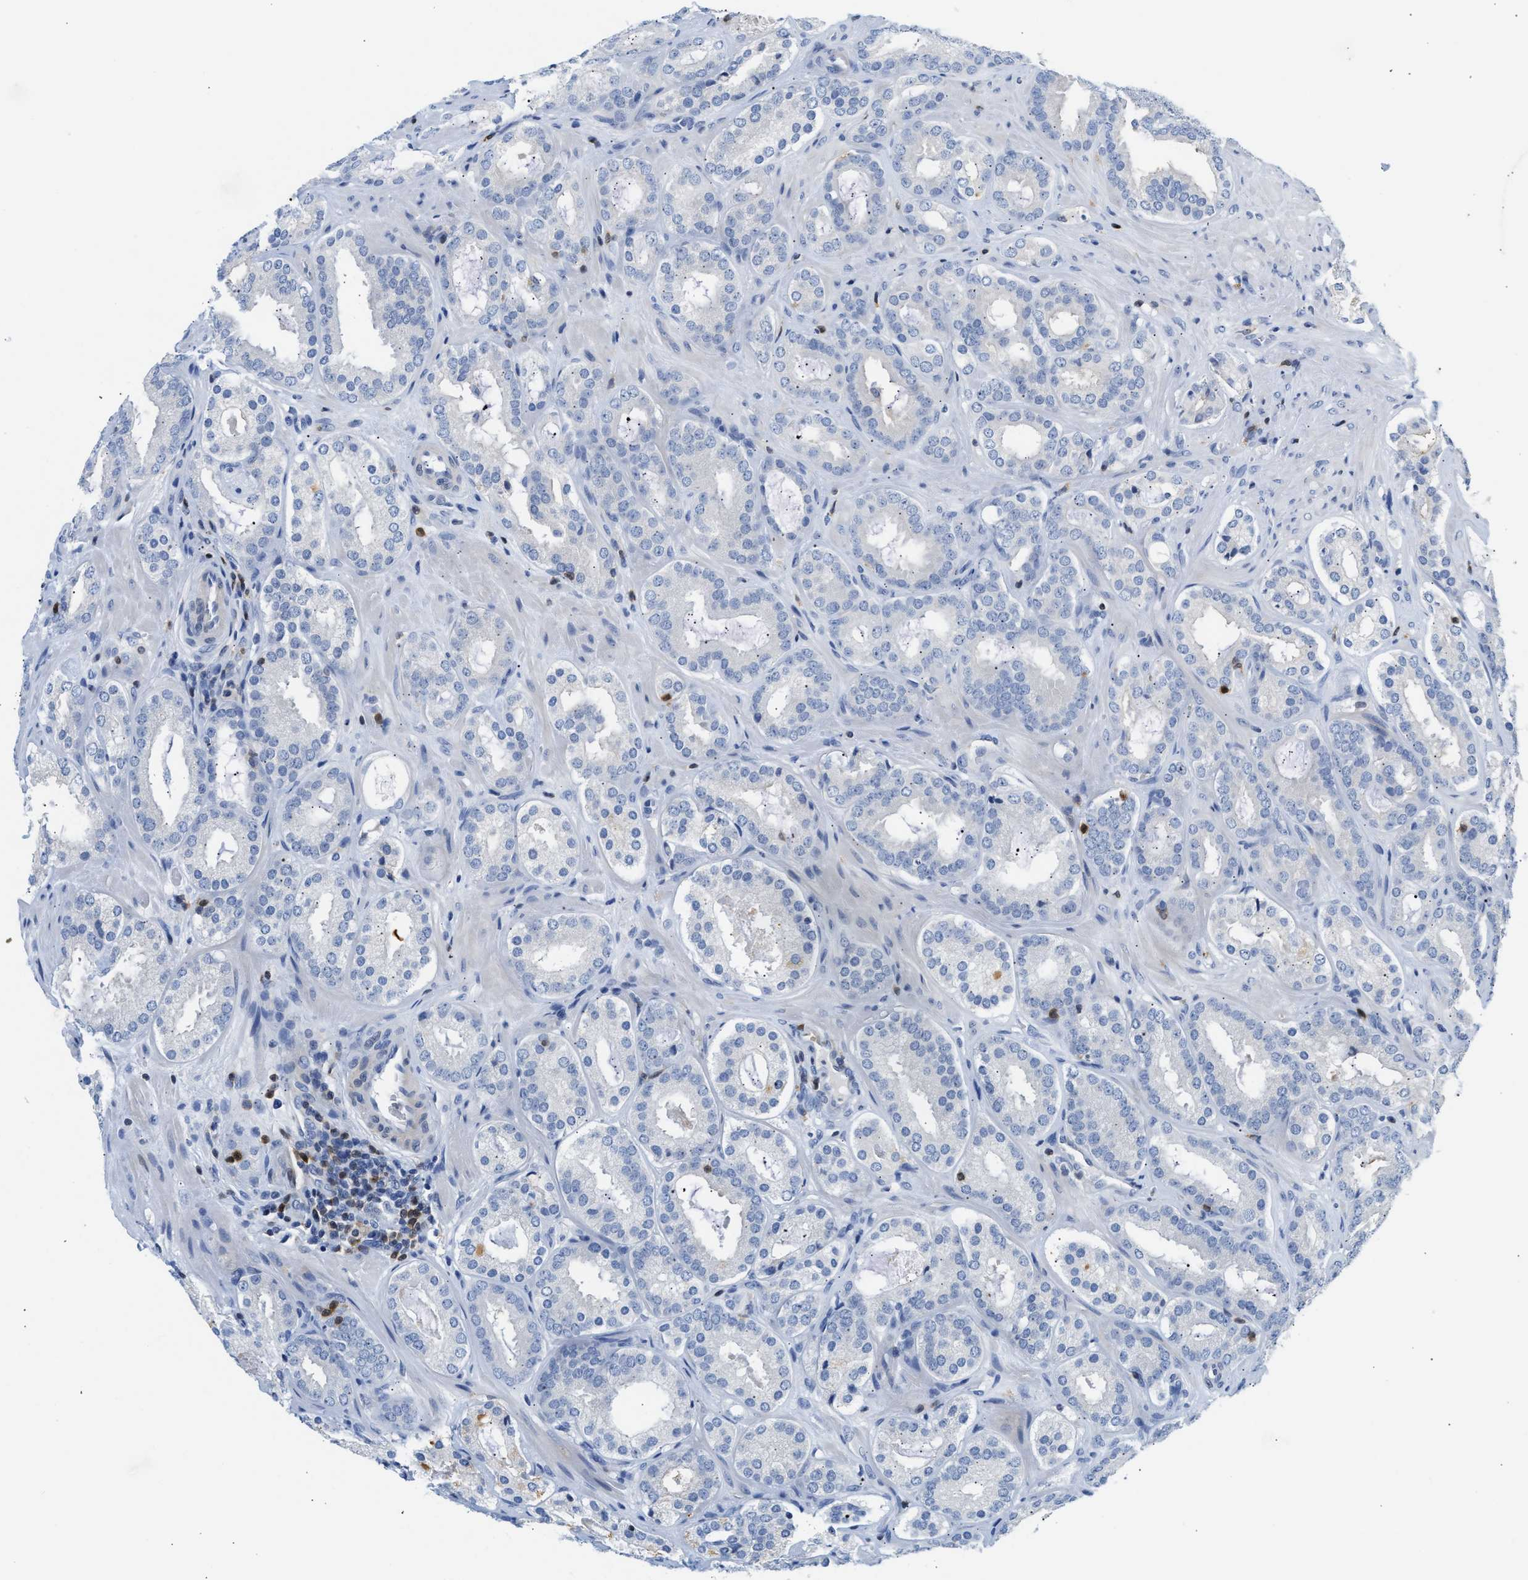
{"staining": {"intensity": "strong", "quantity": "<25%", "location": "cytoplasmic/membranous"}, "tissue": "prostate cancer", "cell_type": "Tumor cells", "image_type": "cancer", "snomed": [{"axis": "morphology", "description": "Adenocarcinoma, Low grade"}, {"axis": "topography", "description": "Prostate"}], "caption": "The photomicrograph displays staining of prostate low-grade adenocarcinoma, revealing strong cytoplasmic/membranous protein expression (brown color) within tumor cells.", "gene": "SLIT2", "patient": {"sex": "male", "age": 69}}